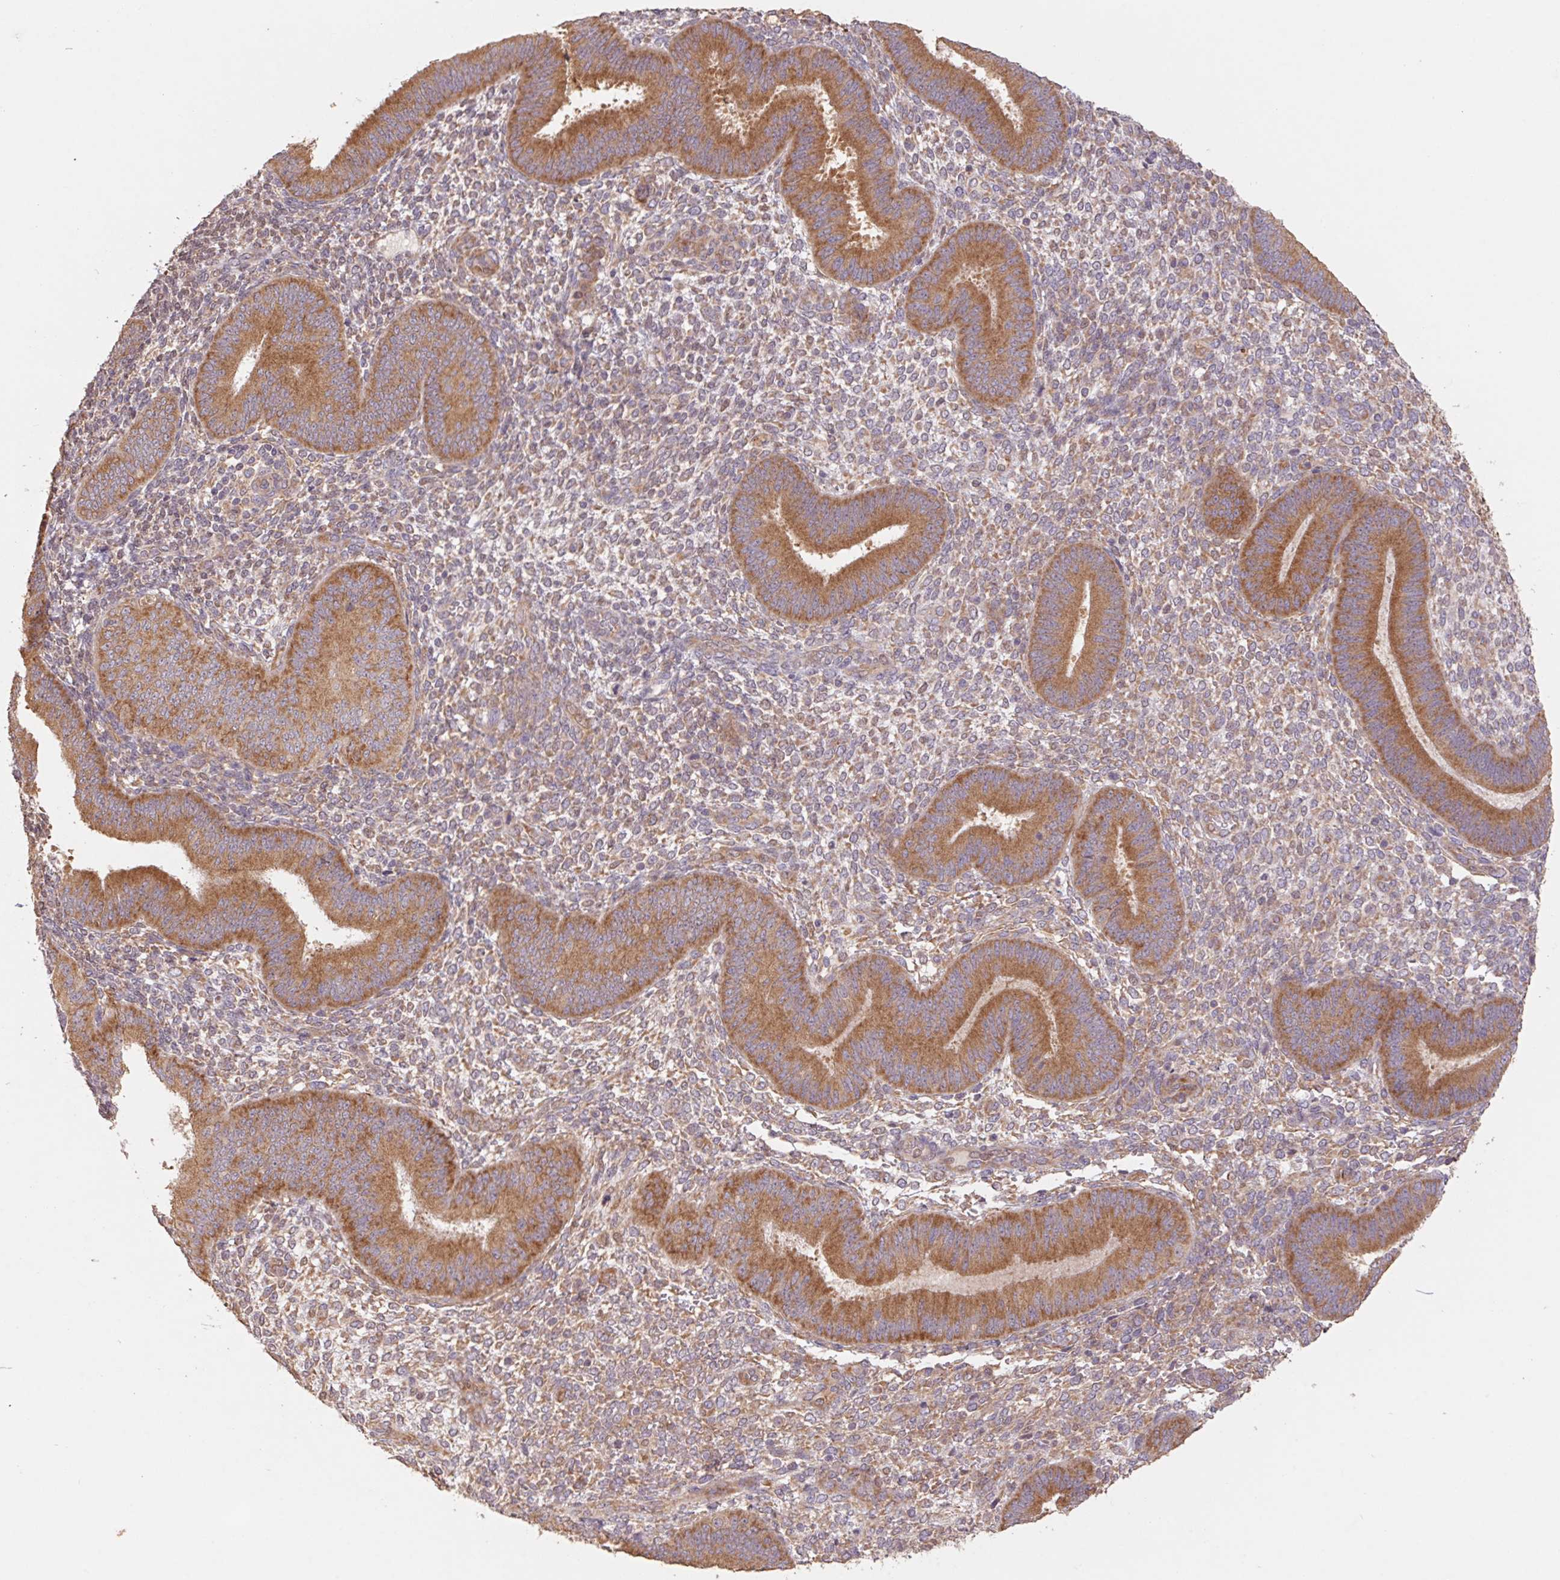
{"staining": {"intensity": "moderate", "quantity": "25%-75%", "location": "cytoplasmic/membranous"}, "tissue": "endometrium", "cell_type": "Cells in endometrial stroma", "image_type": "normal", "snomed": [{"axis": "morphology", "description": "Normal tissue, NOS"}, {"axis": "topography", "description": "Endometrium"}], "caption": "About 25%-75% of cells in endometrial stroma in unremarkable human endometrium demonstrate moderate cytoplasmic/membranous protein positivity as visualized by brown immunohistochemical staining.", "gene": "RPL27A", "patient": {"sex": "female", "age": 39}}